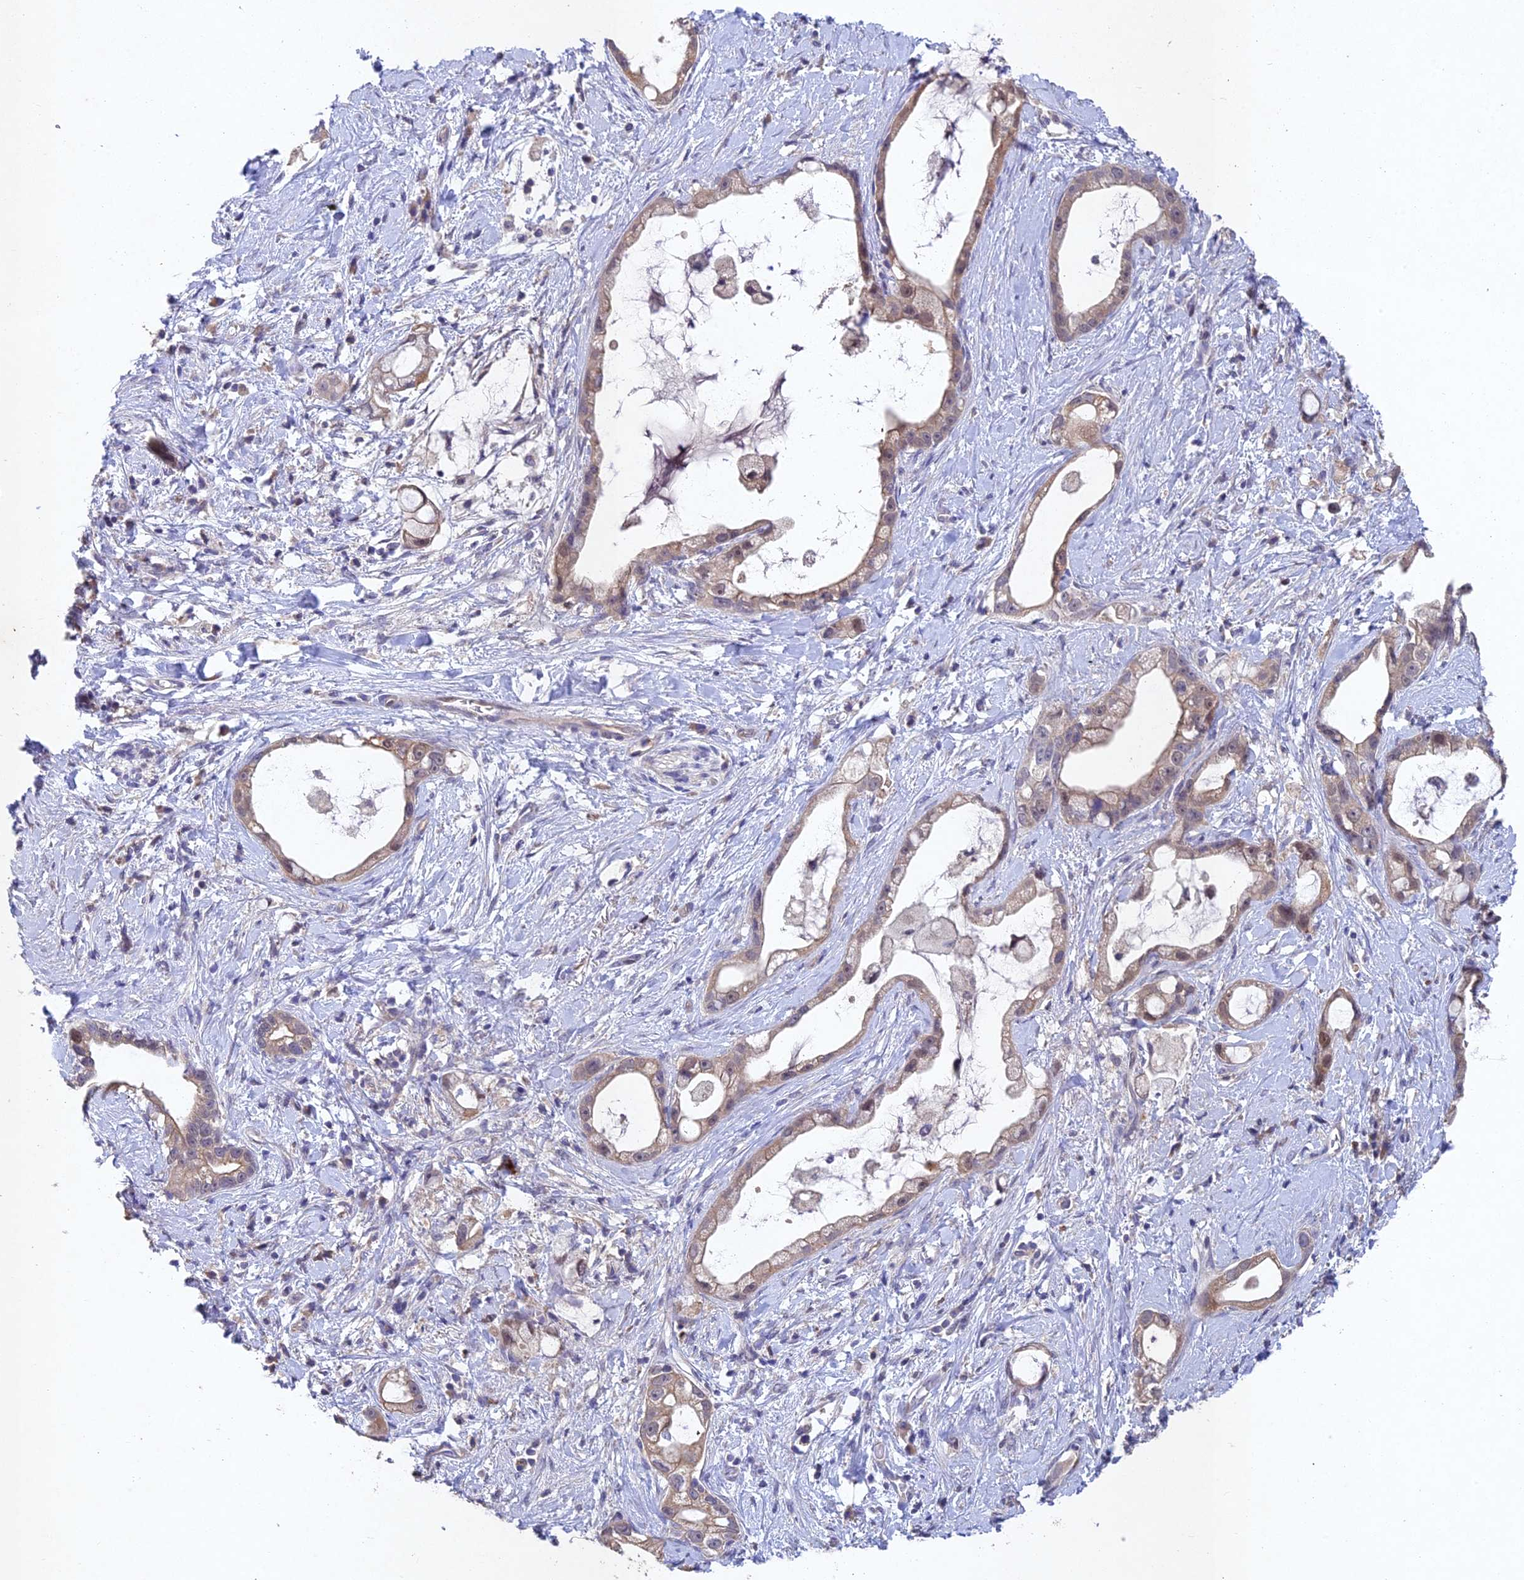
{"staining": {"intensity": "weak", "quantity": "25%-75%", "location": "cytoplasmic/membranous"}, "tissue": "stomach cancer", "cell_type": "Tumor cells", "image_type": "cancer", "snomed": [{"axis": "morphology", "description": "Adenocarcinoma, NOS"}, {"axis": "topography", "description": "Stomach"}], "caption": "Human adenocarcinoma (stomach) stained for a protein (brown) shows weak cytoplasmic/membranous positive positivity in approximately 25%-75% of tumor cells.", "gene": "NSMCE1", "patient": {"sex": "male", "age": 55}}